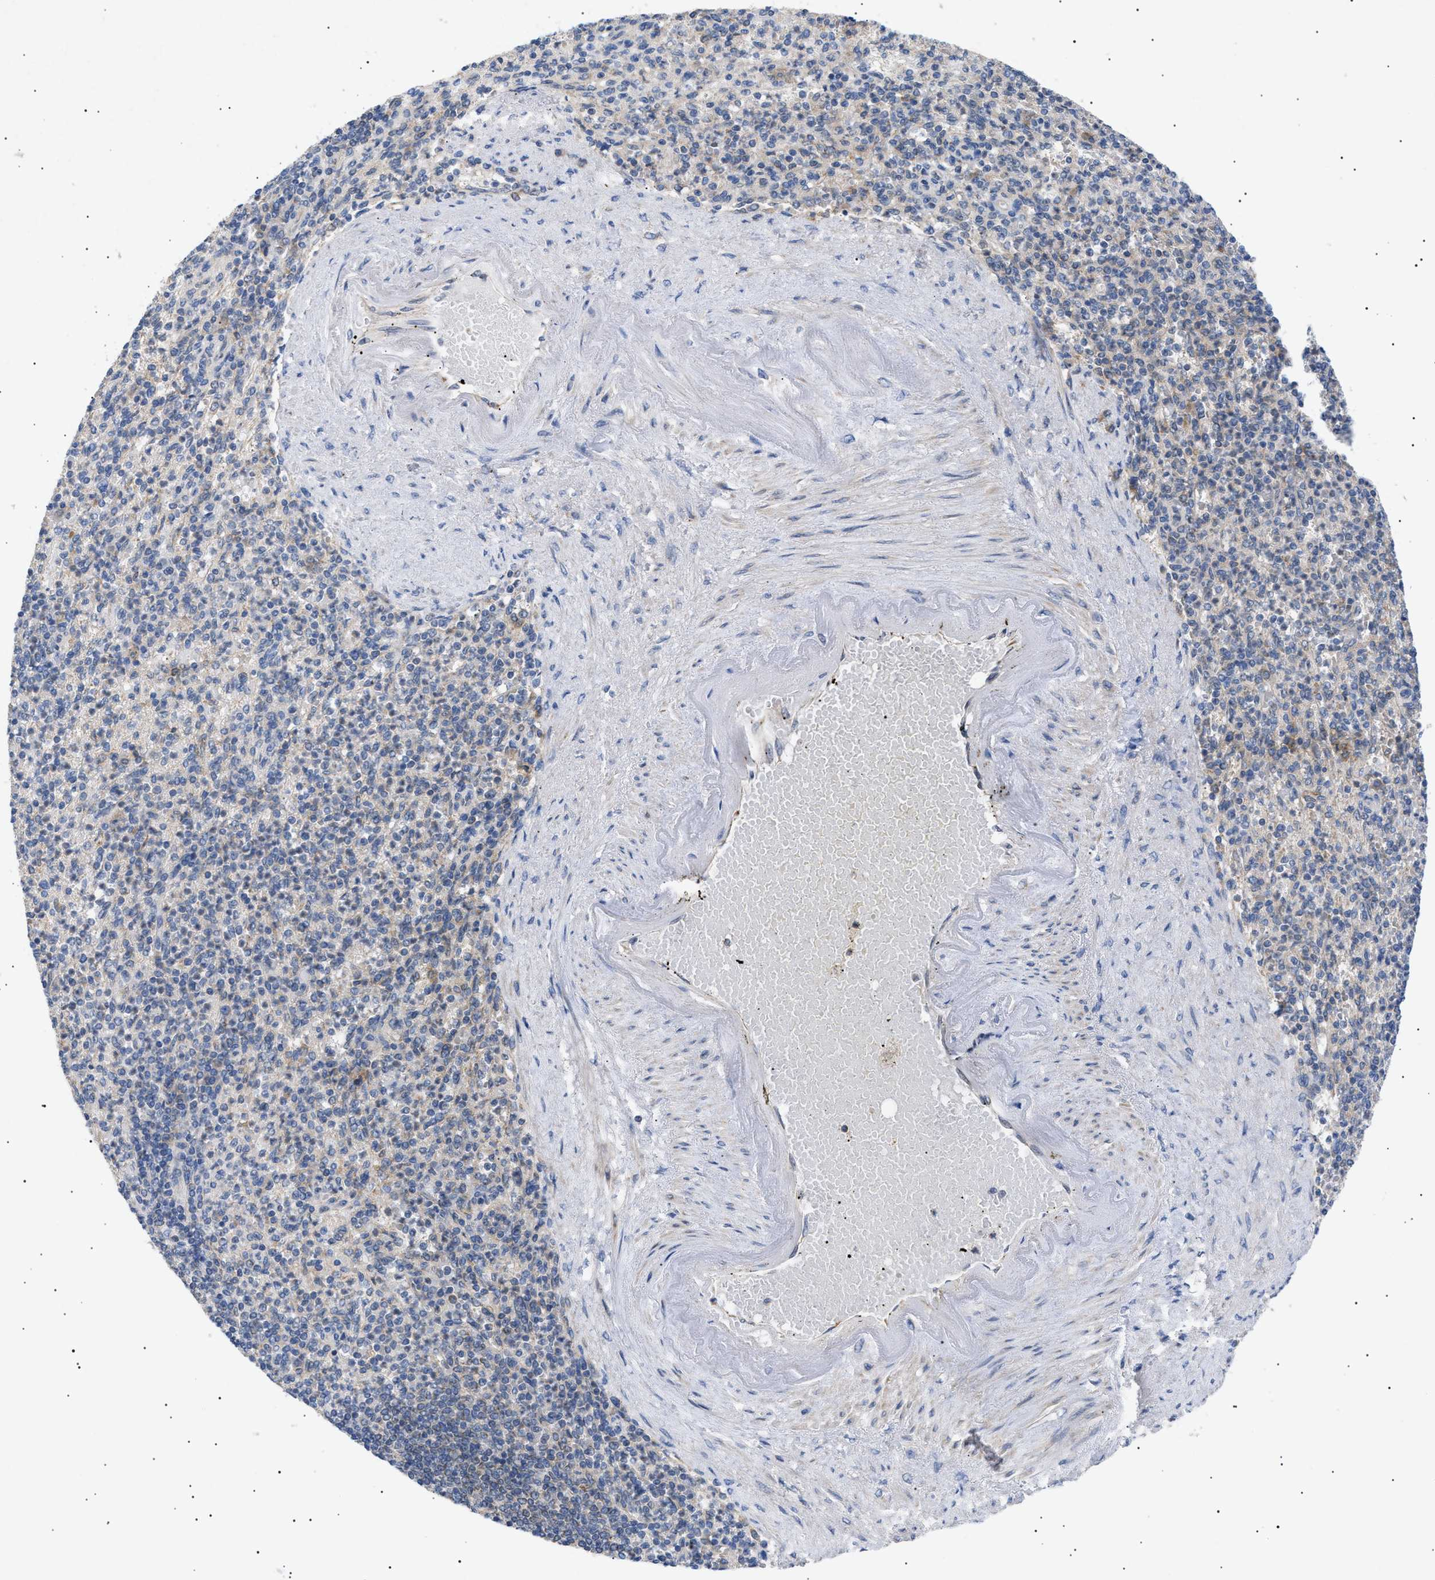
{"staining": {"intensity": "weak", "quantity": "25%-75%", "location": "cytoplasmic/membranous"}, "tissue": "spleen", "cell_type": "Cells in red pulp", "image_type": "normal", "snomed": [{"axis": "morphology", "description": "Normal tissue, NOS"}, {"axis": "topography", "description": "Spleen"}], "caption": "Protein staining demonstrates weak cytoplasmic/membranous expression in approximately 25%-75% of cells in red pulp in unremarkable spleen.", "gene": "SIRT5", "patient": {"sex": "female", "age": 74}}